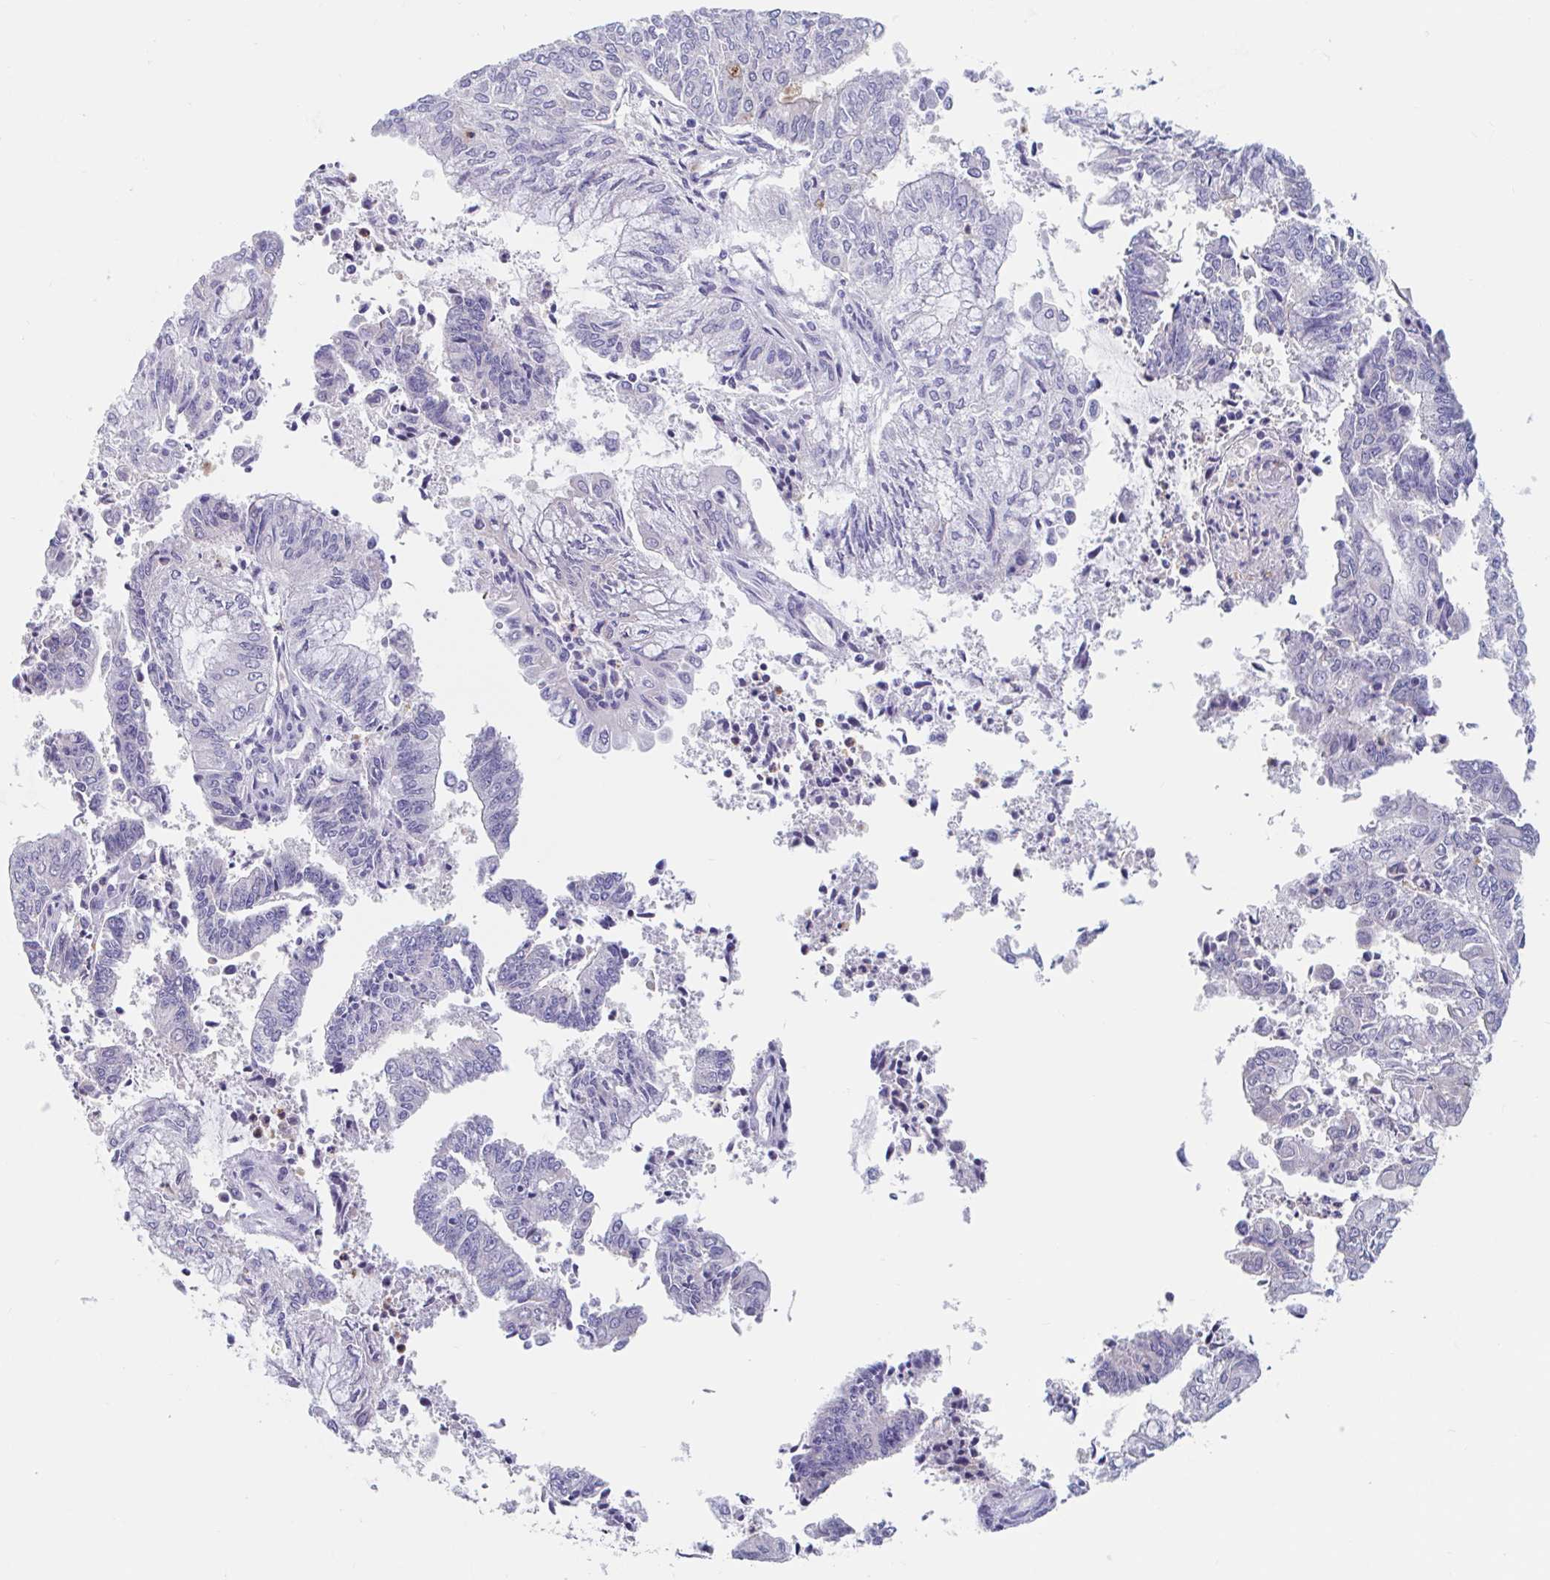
{"staining": {"intensity": "negative", "quantity": "none", "location": "none"}, "tissue": "endometrial cancer", "cell_type": "Tumor cells", "image_type": "cancer", "snomed": [{"axis": "morphology", "description": "Adenocarcinoma, NOS"}, {"axis": "topography", "description": "Endometrium"}], "caption": "Endometrial cancer (adenocarcinoma) was stained to show a protein in brown. There is no significant positivity in tumor cells. (DAB (3,3'-diaminobenzidine) immunohistochemistry (IHC) with hematoxylin counter stain).", "gene": "UNKL", "patient": {"sex": "female", "age": 61}}